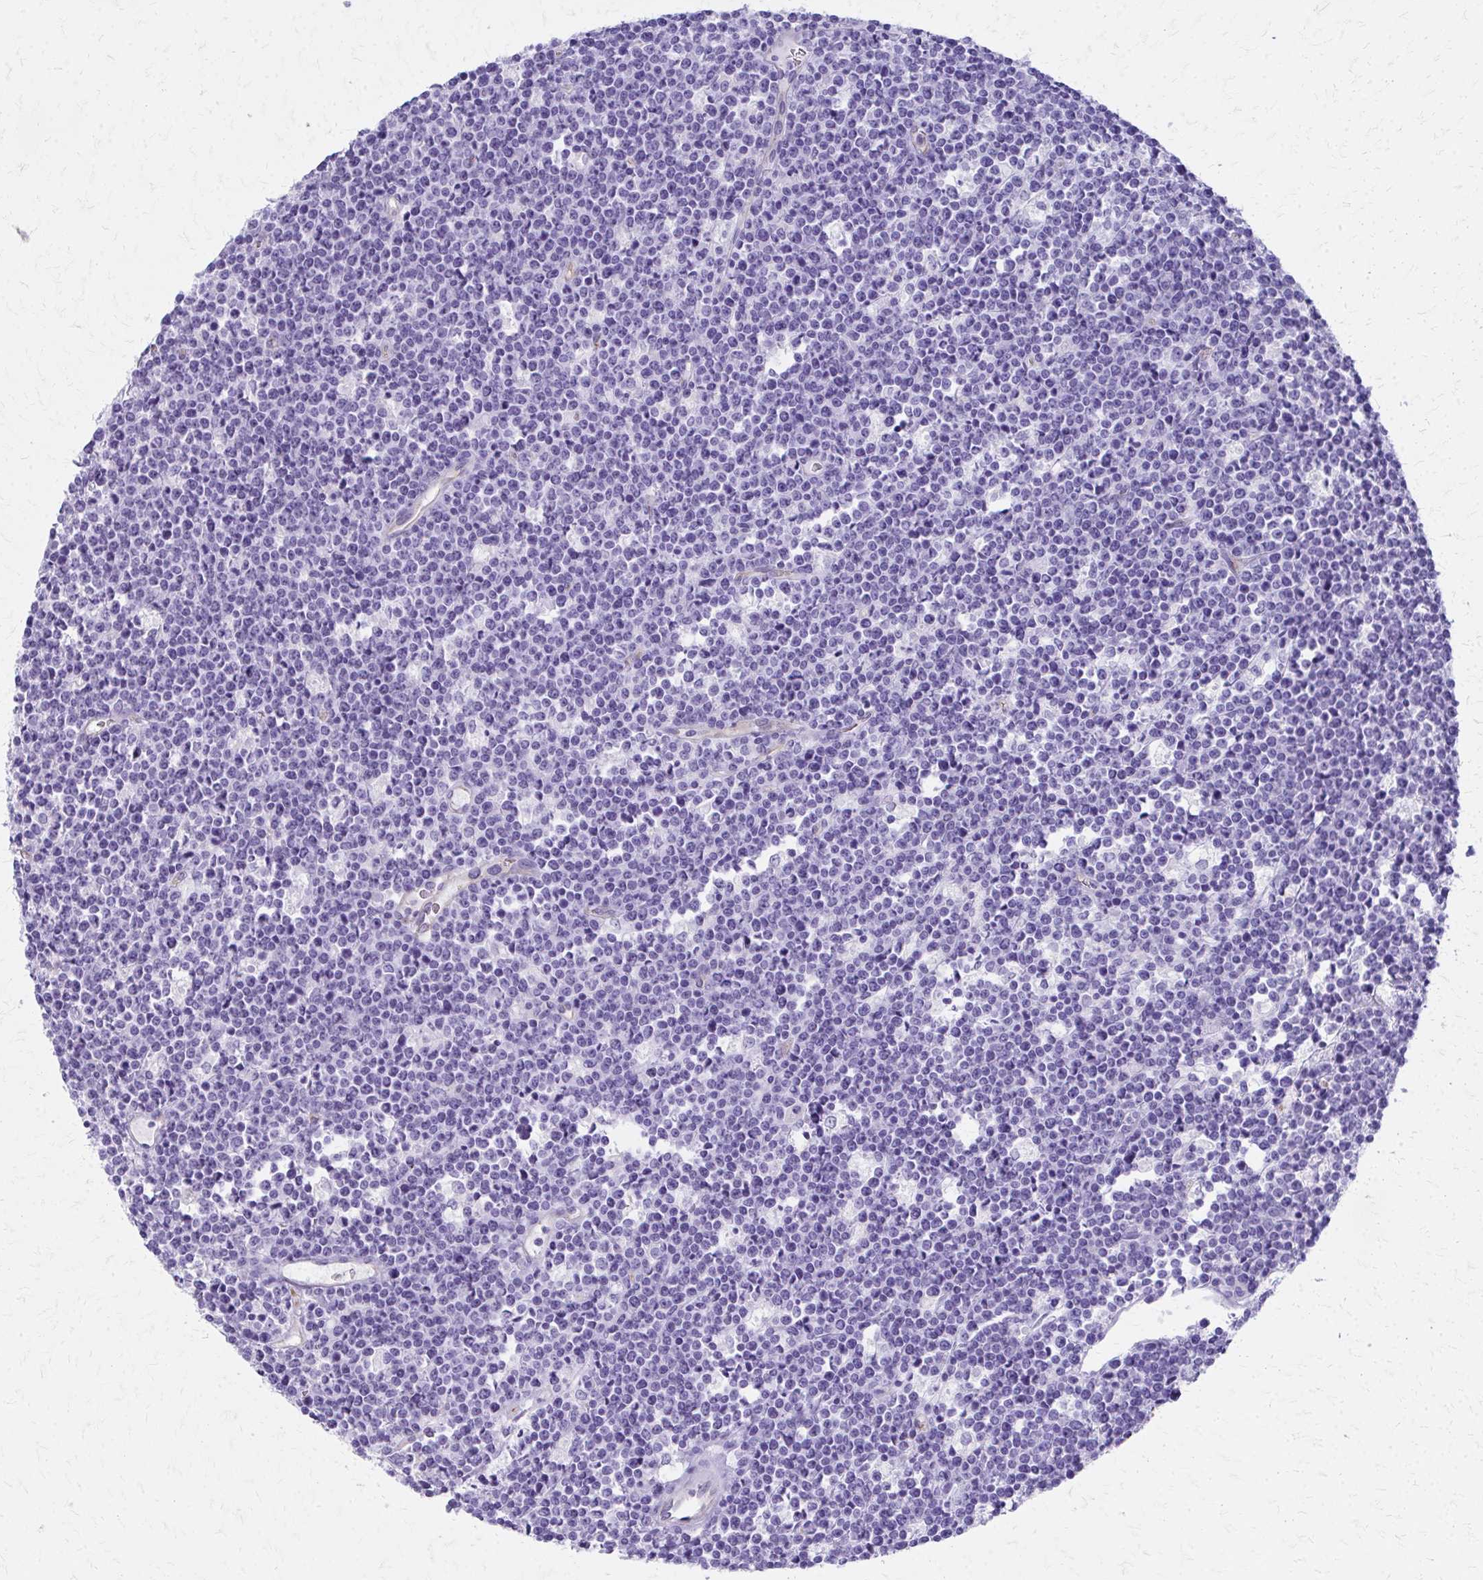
{"staining": {"intensity": "negative", "quantity": "none", "location": "none"}, "tissue": "lymphoma", "cell_type": "Tumor cells", "image_type": "cancer", "snomed": [{"axis": "morphology", "description": "Malignant lymphoma, non-Hodgkin's type, High grade"}, {"axis": "topography", "description": "Ovary"}], "caption": "A histopathology image of human lymphoma is negative for staining in tumor cells. (DAB (3,3'-diaminobenzidine) immunohistochemistry visualized using brightfield microscopy, high magnification).", "gene": "TPSG1", "patient": {"sex": "female", "age": 56}}